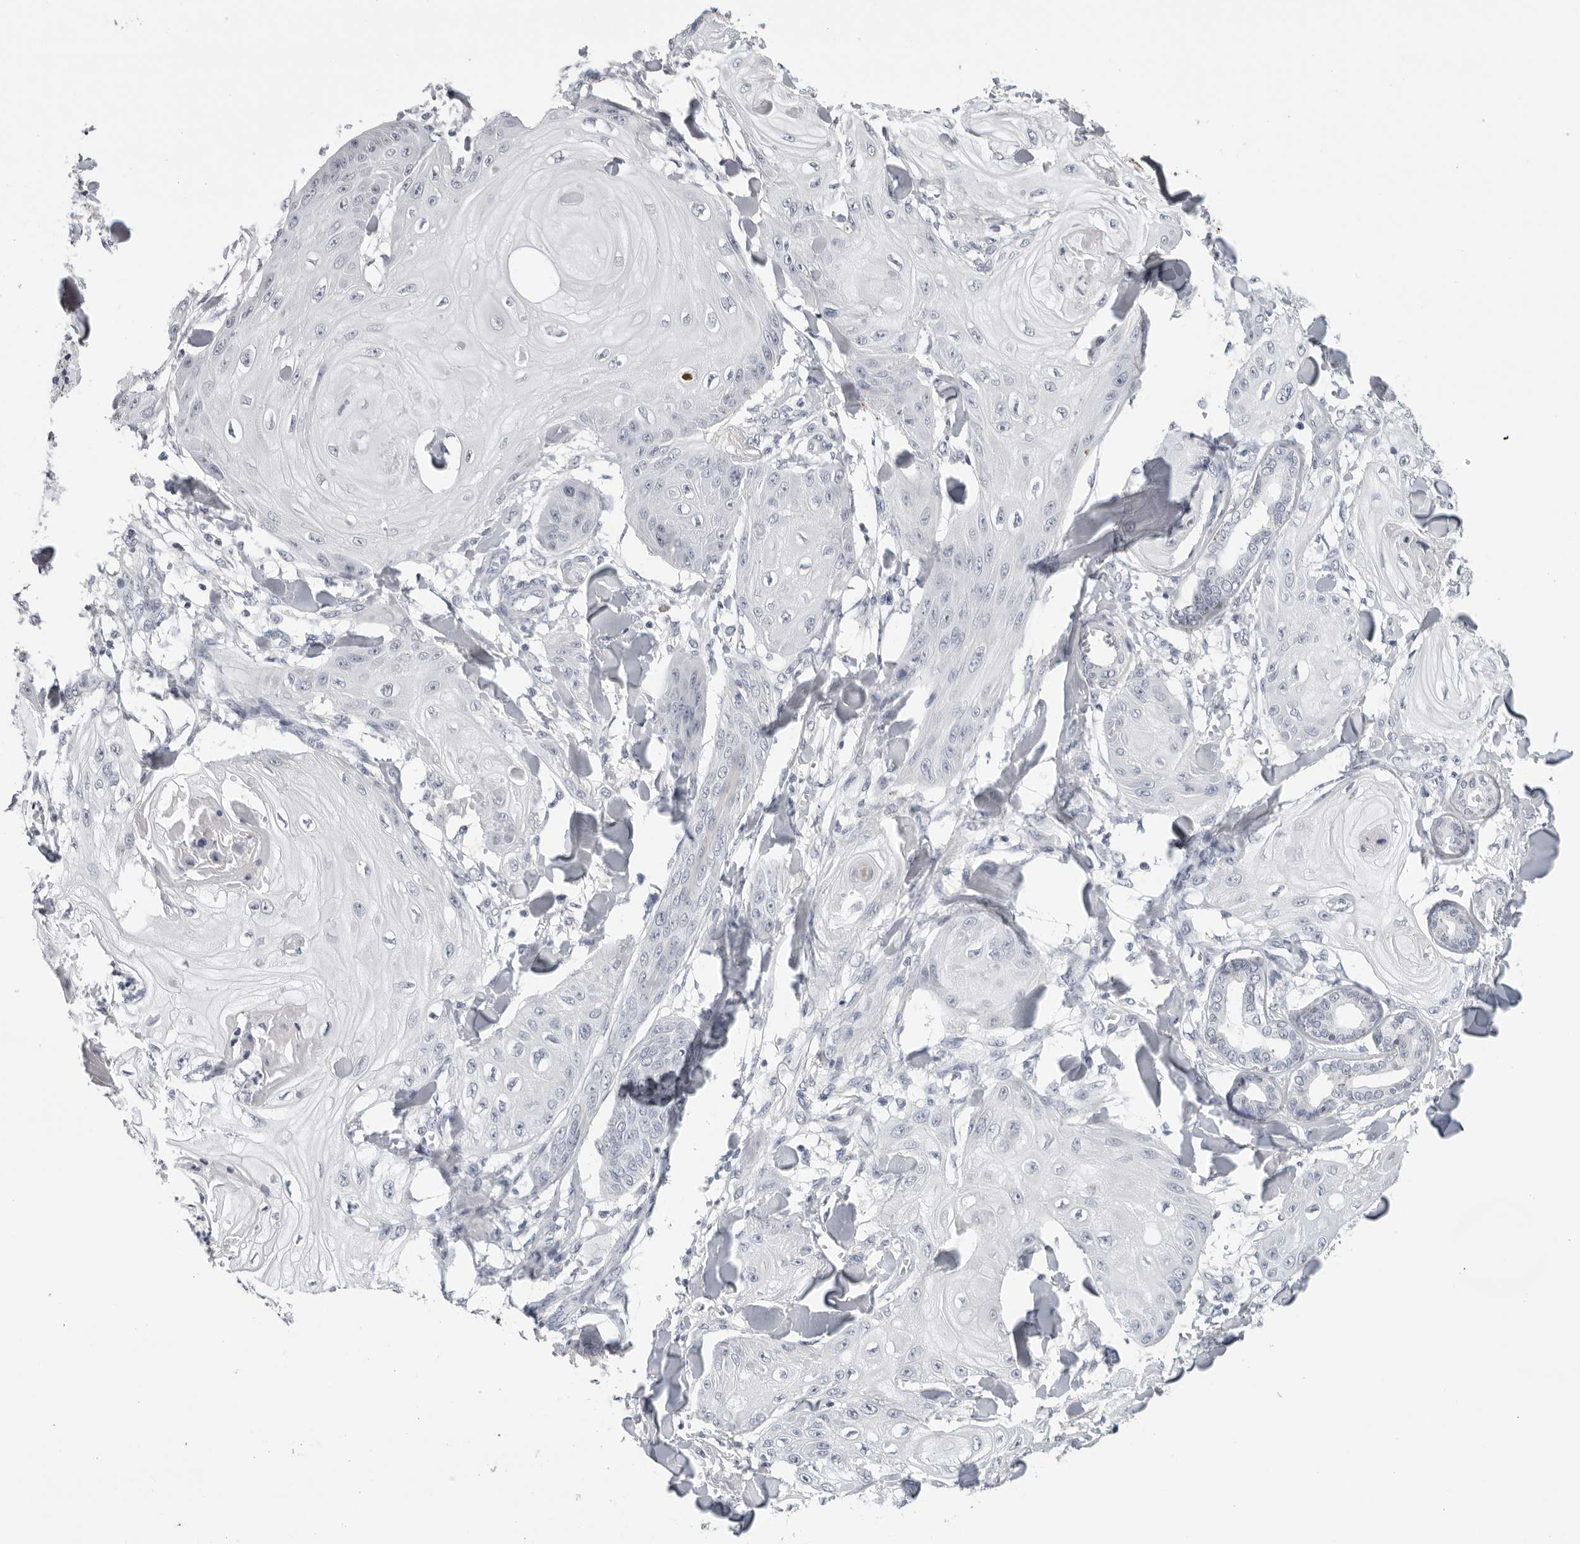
{"staining": {"intensity": "negative", "quantity": "none", "location": "none"}, "tissue": "skin cancer", "cell_type": "Tumor cells", "image_type": "cancer", "snomed": [{"axis": "morphology", "description": "Squamous cell carcinoma, NOS"}, {"axis": "topography", "description": "Skin"}], "caption": "This photomicrograph is of skin cancer stained with immunohistochemistry to label a protein in brown with the nuclei are counter-stained blue. There is no staining in tumor cells.", "gene": "ZNF502", "patient": {"sex": "male", "age": 74}}